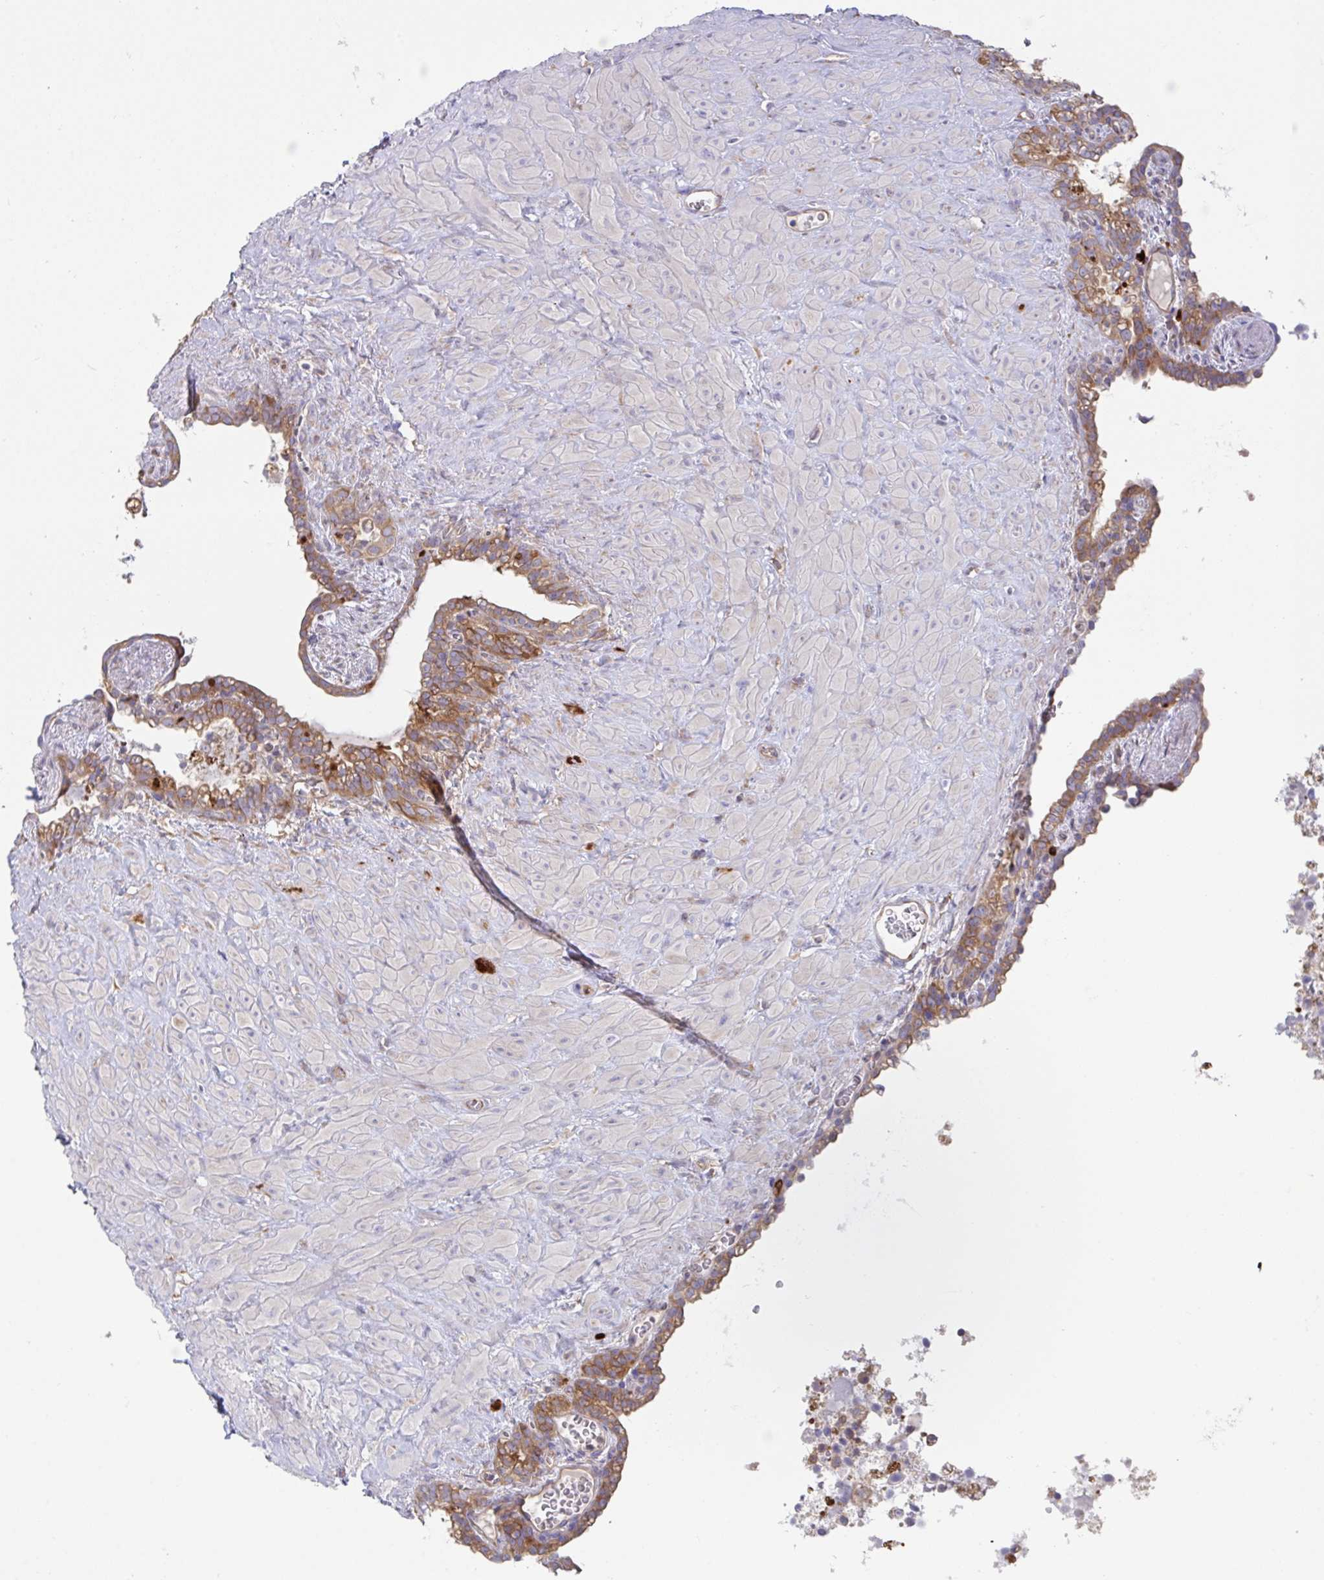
{"staining": {"intensity": "moderate", "quantity": ">75%", "location": "cytoplasmic/membranous"}, "tissue": "seminal vesicle", "cell_type": "Glandular cells", "image_type": "normal", "snomed": [{"axis": "morphology", "description": "Normal tissue, NOS"}, {"axis": "topography", "description": "Seminal veicle"}], "caption": "Normal seminal vesicle reveals moderate cytoplasmic/membranous staining in about >75% of glandular cells, visualized by immunohistochemistry.", "gene": "YARS2", "patient": {"sex": "male", "age": 76}}